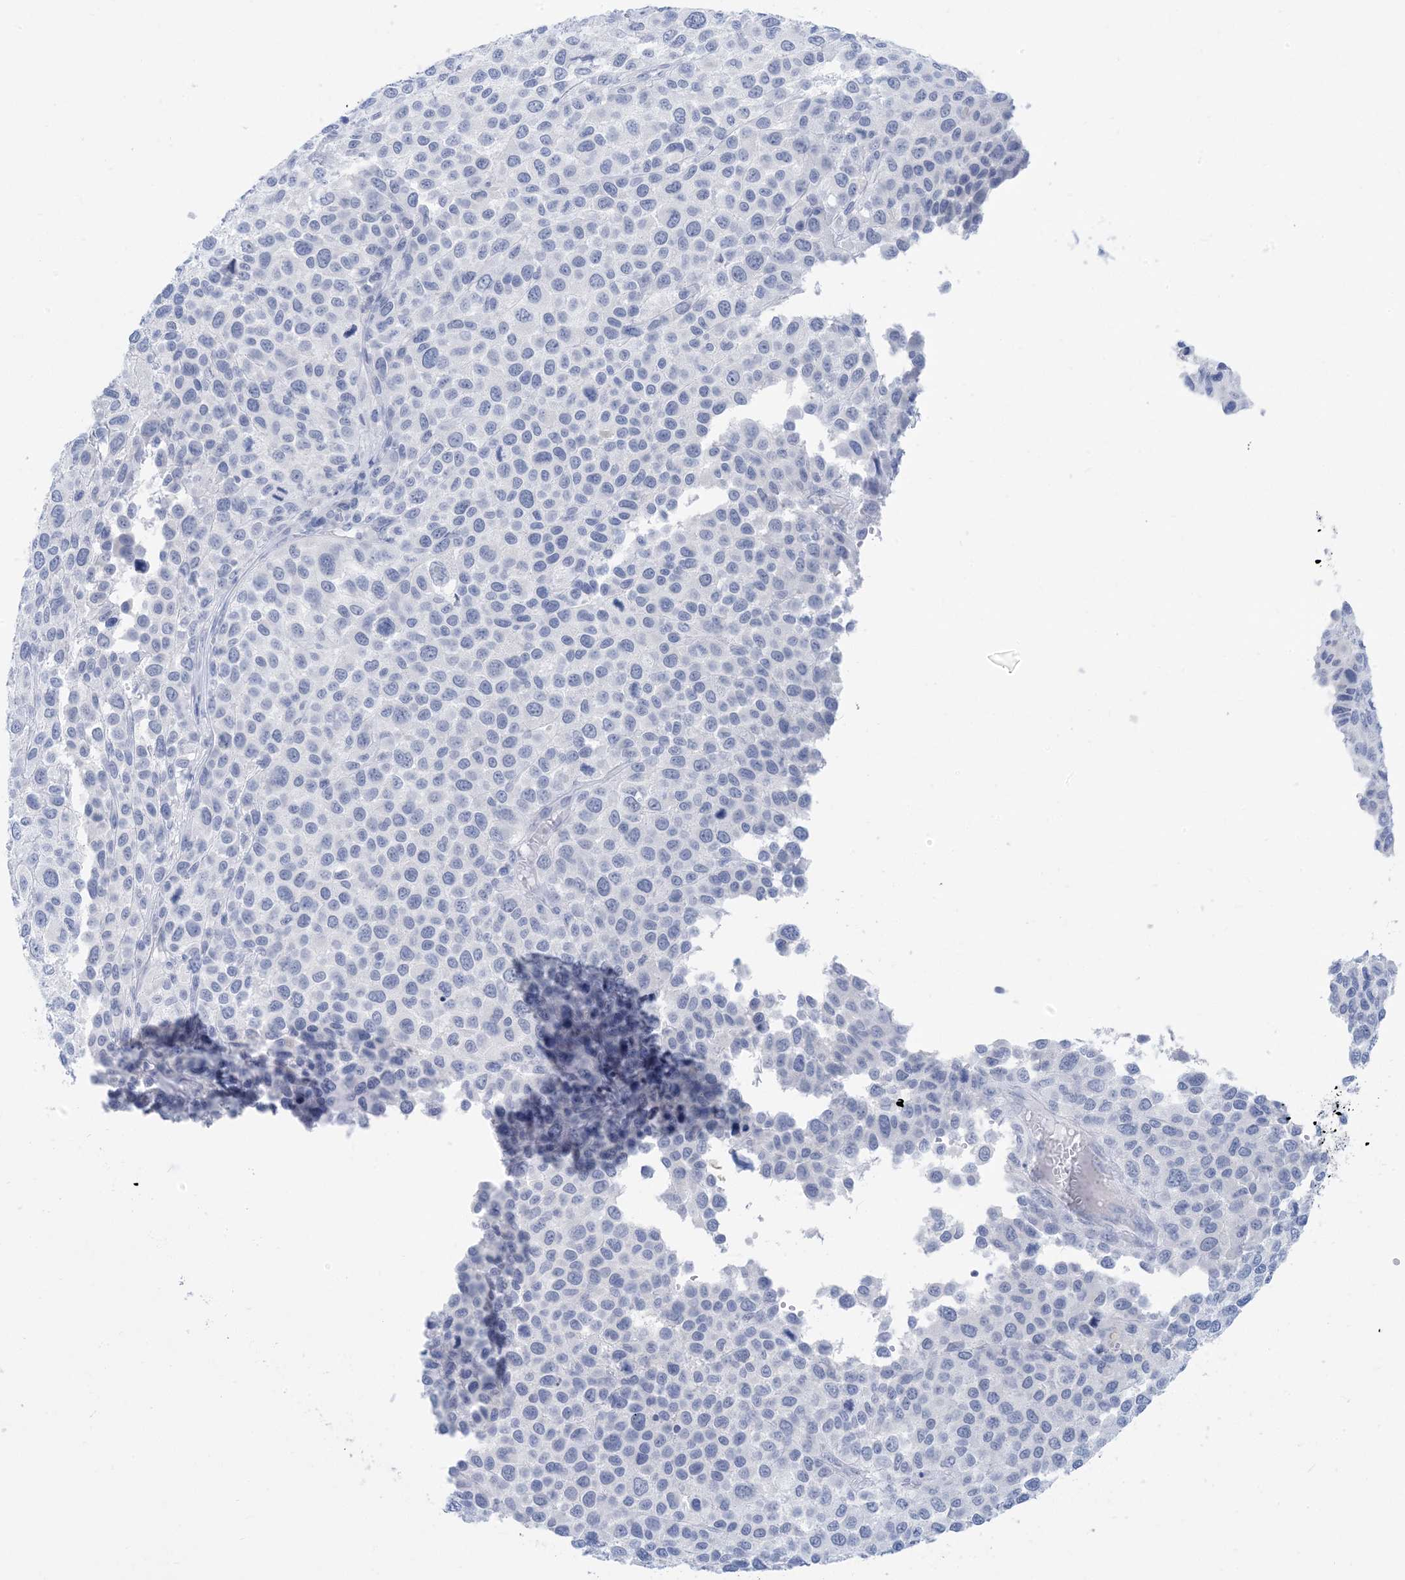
{"staining": {"intensity": "negative", "quantity": "none", "location": "none"}, "tissue": "melanoma", "cell_type": "Tumor cells", "image_type": "cancer", "snomed": [{"axis": "morphology", "description": "Malignant melanoma, NOS"}, {"axis": "topography", "description": "Skin of trunk"}], "caption": "This is an immunohistochemistry photomicrograph of malignant melanoma. There is no staining in tumor cells.", "gene": "SH3YL1", "patient": {"sex": "male", "age": 71}}